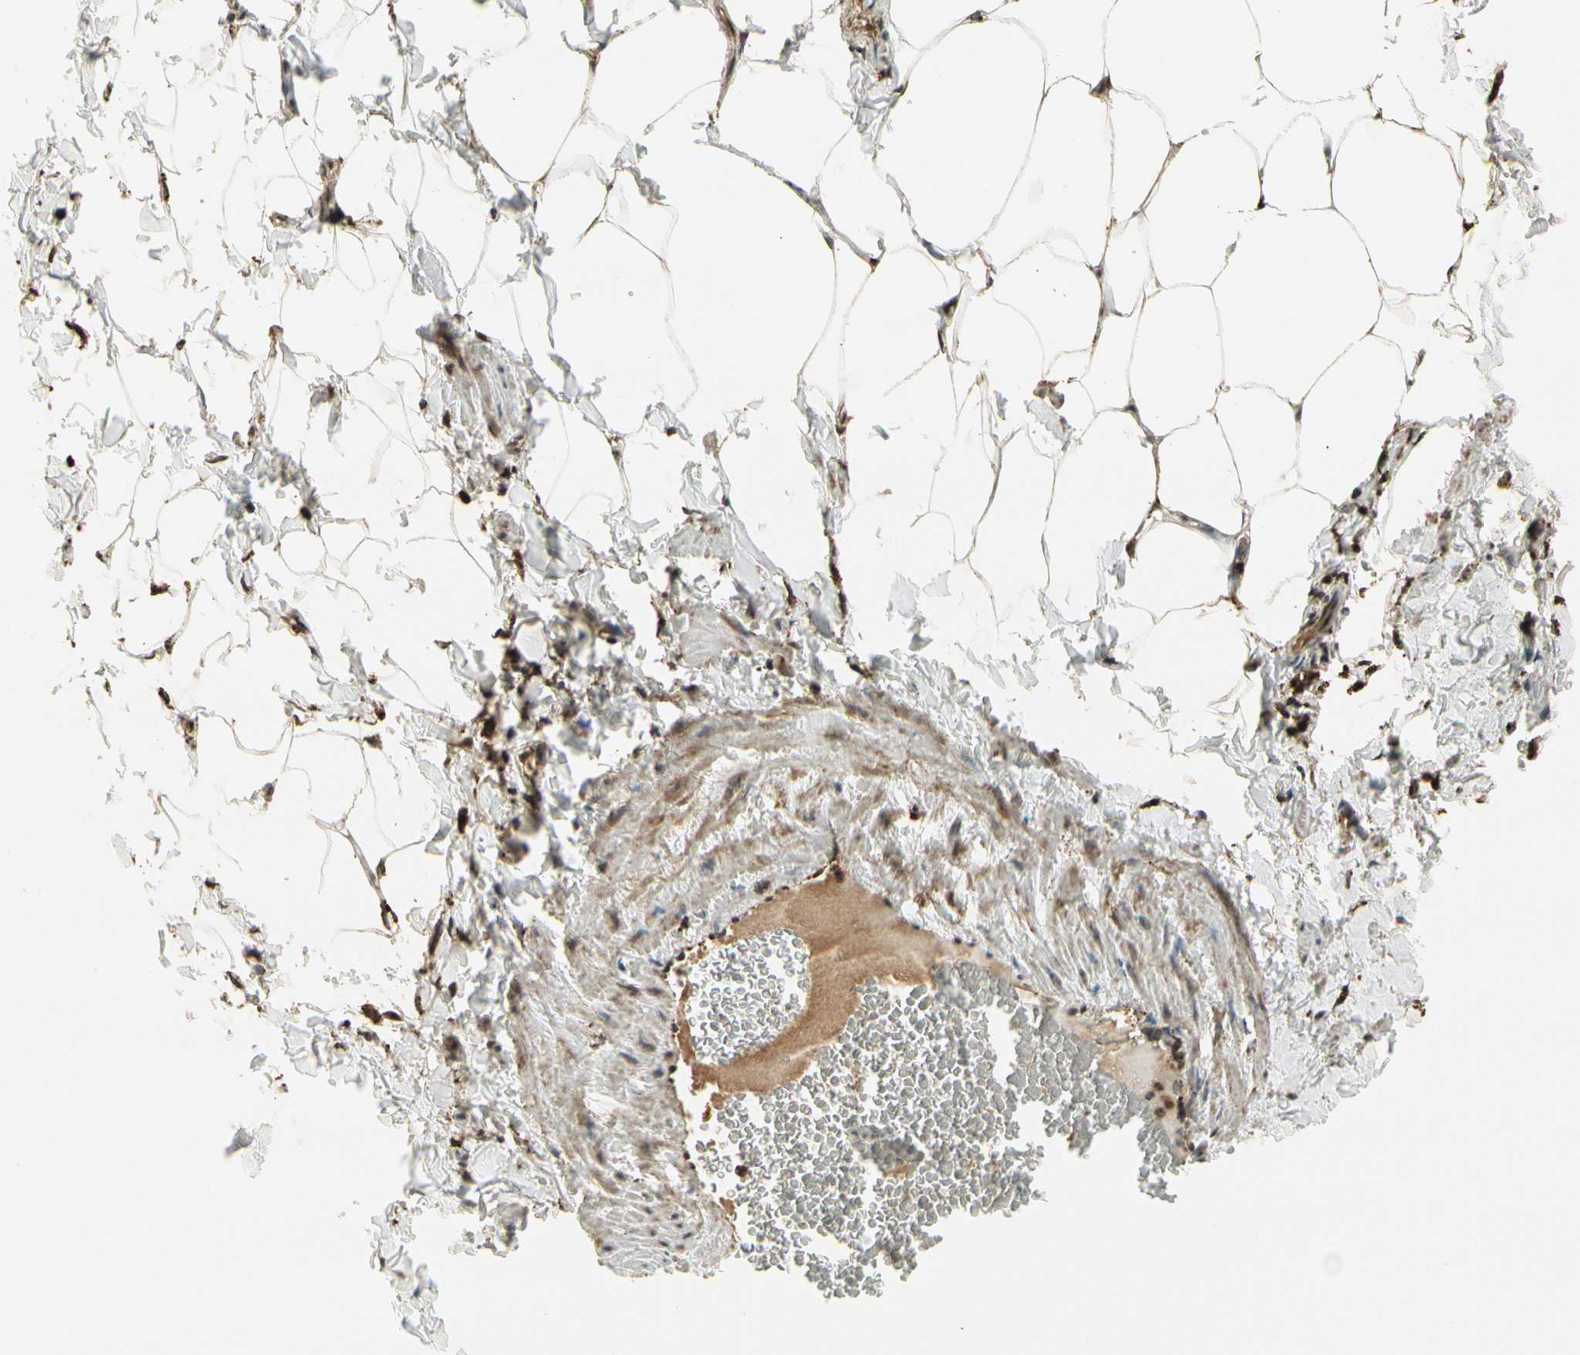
{"staining": {"intensity": "strong", "quantity": ">75%", "location": "cytoplasmic/membranous"}, "tissue": "adipose tissue", "cell_type": "Adipocytes", "image_type": "normal", "snomed": [{"axis": "morphology", "description": "Normal tissue, NOS"}, {"axis": "topography", "description": "Vascular tissue"}], "caption": "DAB (3,3'-diaminobenzidine) immunohistochemical staining of unremarkable human adipose tissue reveals strong cytoplasmic/membranous protein staining in about >75% of adipocytes.", "gene": "TMEM176A", "patient": {"sex": "male", "age": 41}}